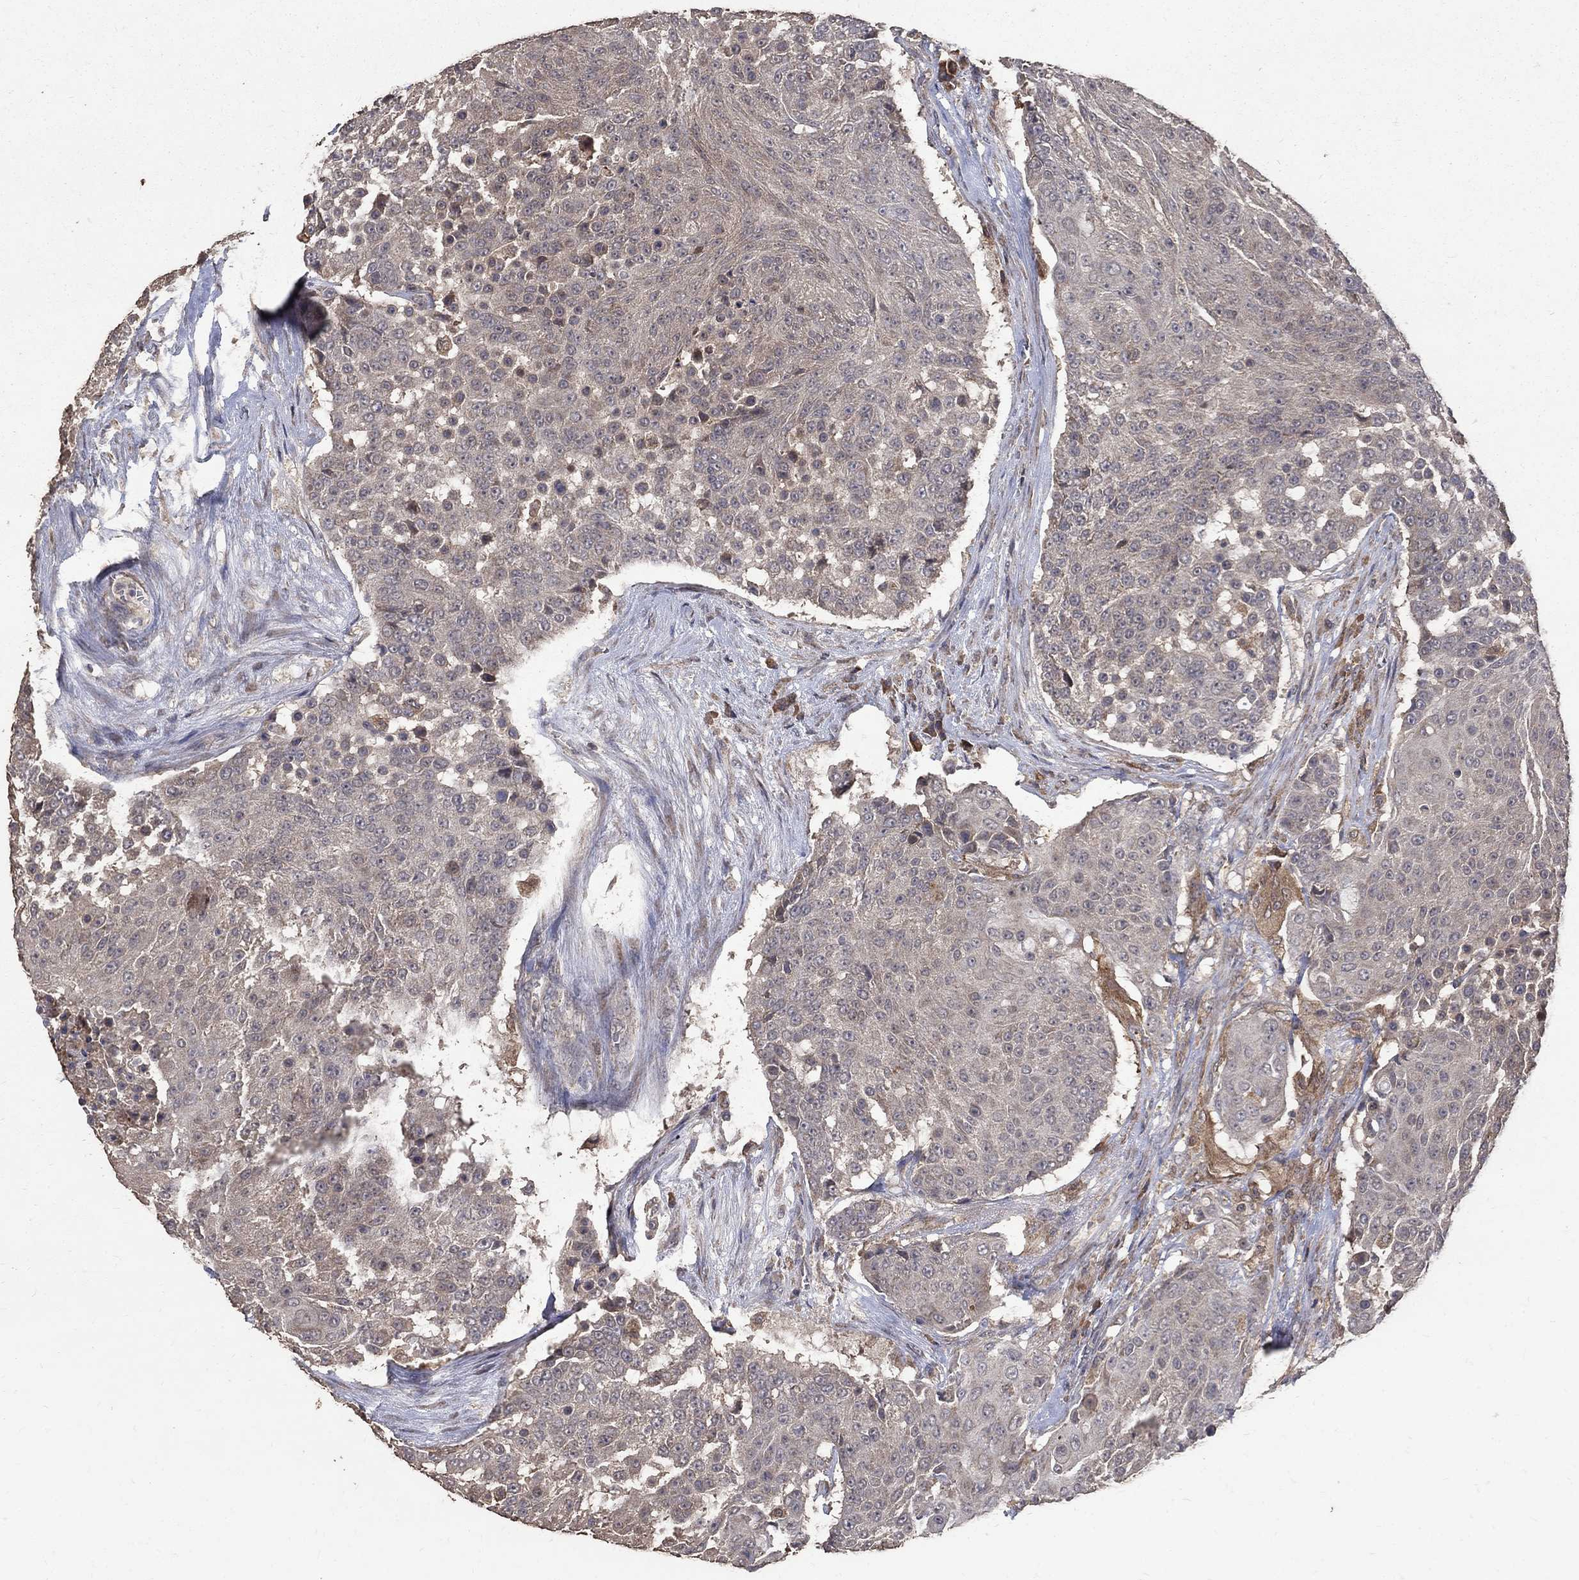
{"staining": {"intensity": "negative", "quantity": "none", "location": "none"}, "tissue": "urothelial cancer", "cell_type": "Tumor cells", "image_type": "cancer", "snomed": [{"axis": "morphology", "description": "Urothelial carcinoma, High grade"}, {"axis": "topography", "description": "Urinary bladder"}], "caption": "Human urothelial carcinoma (high-grade) stained for a protein using immunohistochemistry demonstrates no expression in tumor cells.", "gene": "C17orf75", "patient": {"sex": "female", "age": 63}}